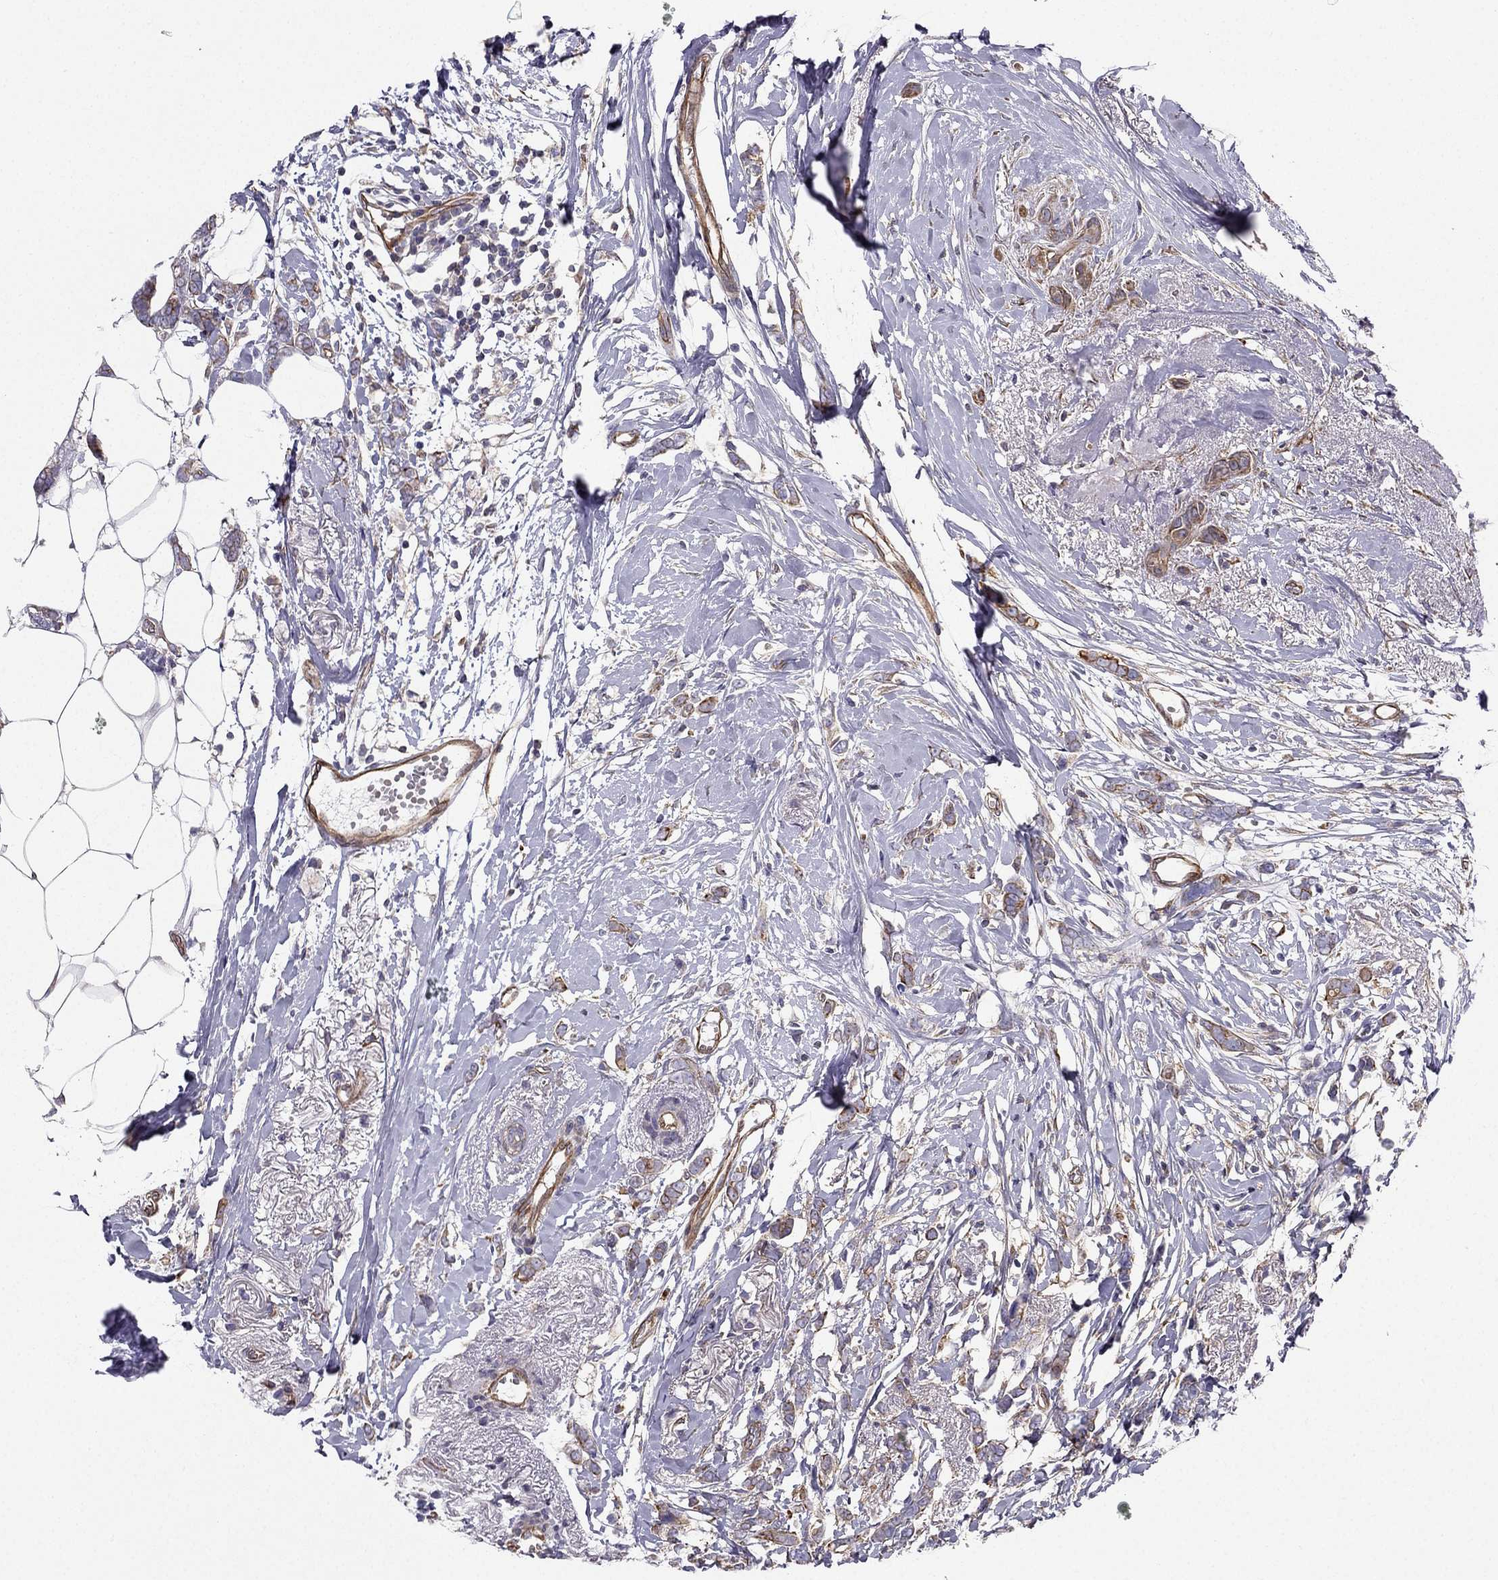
{"staining": {"intensity": "moderate", "quantity": "25%-75%", "location": "cytoplasmic/membranous"}, "tissue": "breast cancer", "cell_type": "Tumor cells", "image_type": "cancer", "snomed": [{"axis": "morphology", "description": "Duct carcinoma"}, {"axis": "topography", "description": "Breast"}], "caption": "Protein analysis of breast cancer (infiltrating ductal carcinoma) tissue reveals moderate cytoplasmic/membranous expression in about 25%-75% of tumor cells.", "gene": "ENOX1", "patient": {"sex": "female", "age": 40}}